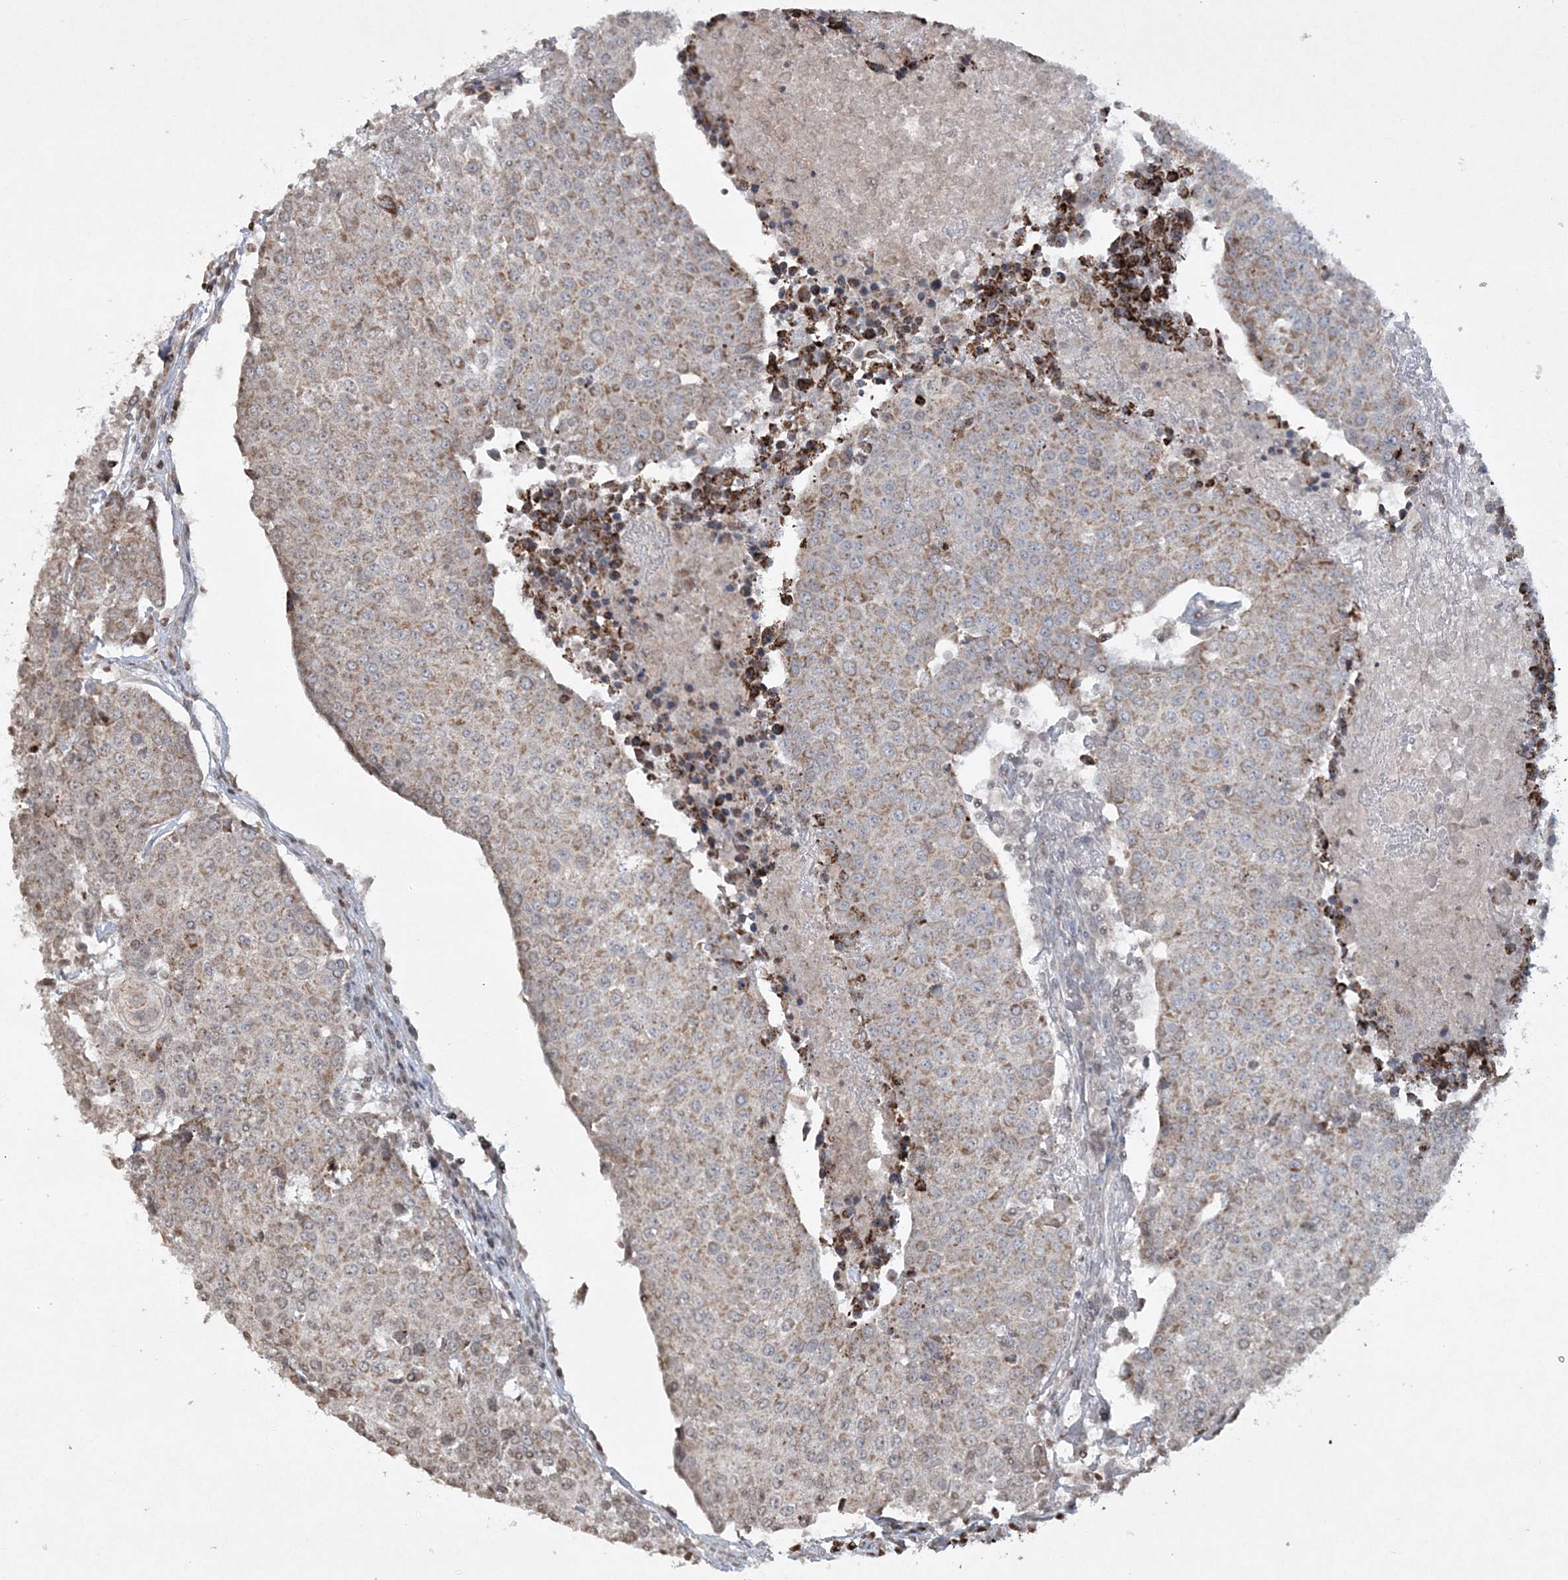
{"staining": {"intensity": "moderate", "quantity": "25%-75%", "location": "cytoplasmic/membranous"}, "tissue": "urothelial cancer", "cell_type": "Tumor cells", "image_type": "cancer", "snomed": [{"axis": "morphology", "description": "Urothelial carcinoma, High grade"}, {"axis": "topography", "description": "Urinary bladder"}], "caption": "Moderate cytoplasmic/membranous positivity is seen in approximately 25%-75% of tumor cells in urothelial carcinoma (high-grade). (DAB (3,3'-diaminobenzidine) = brown stain, brightfield microscopy at high magnification).", "gene": "TTC7A", "patient": {"sex": "female", "age": 85}}